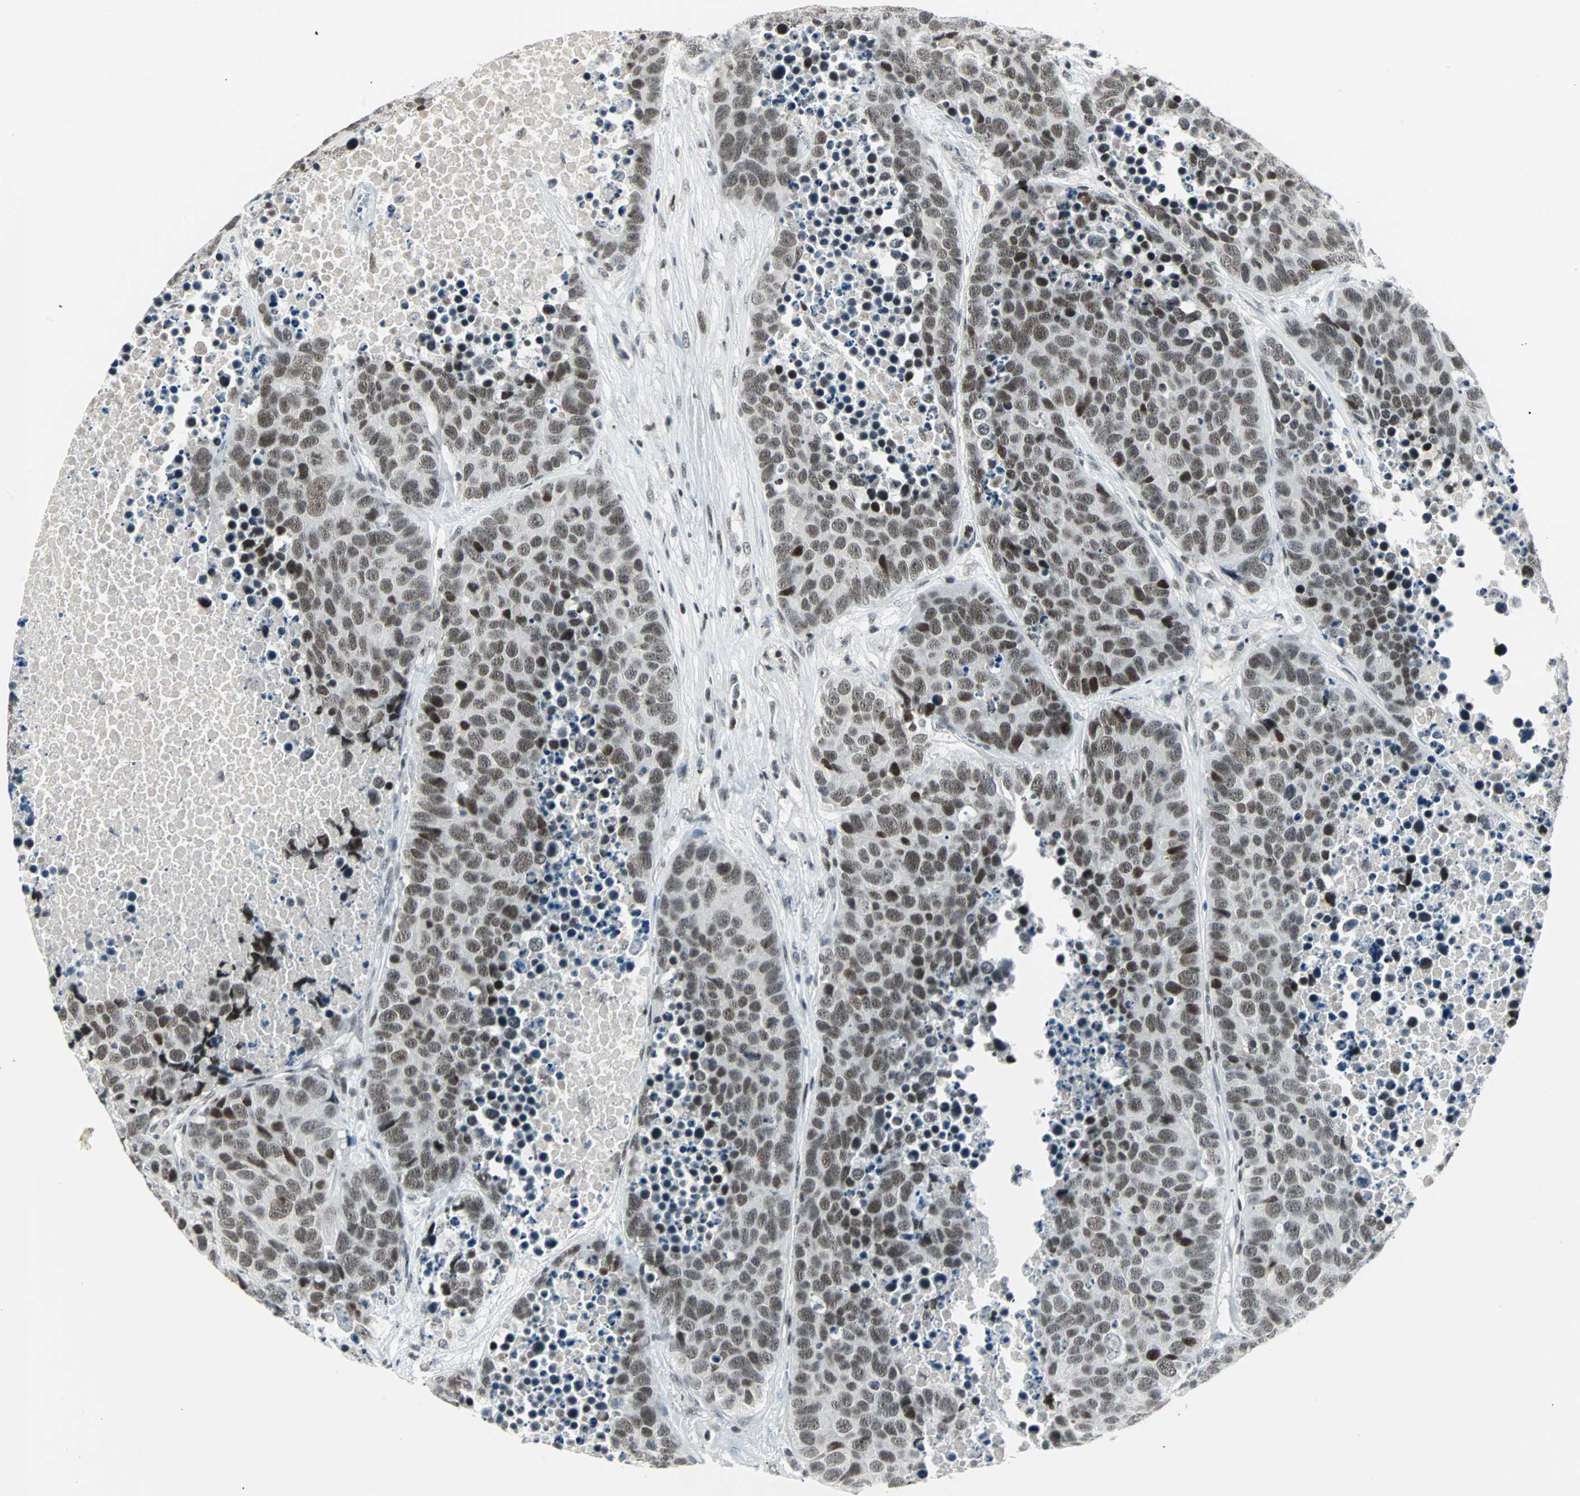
{"staining": {"intensity": "moderate", "quantity": ">75%", "location": "nuclear"}, "tissue": "carcinoid", "cell_type": "Tumor cells", "image_type": "cancer", "snomed": [{"axis": "morphology", "description": "Carcinoid, malignant, NOS"}, {"axis": "topography", "description": "Lung"}], "caption": "Protein analysis of carcinoid tissue demonstrates moderate nuclear staining in approximately >75% of tumor cells.", "gene": "SIN3A", "patient": {"sex": "male", "age": 60}}